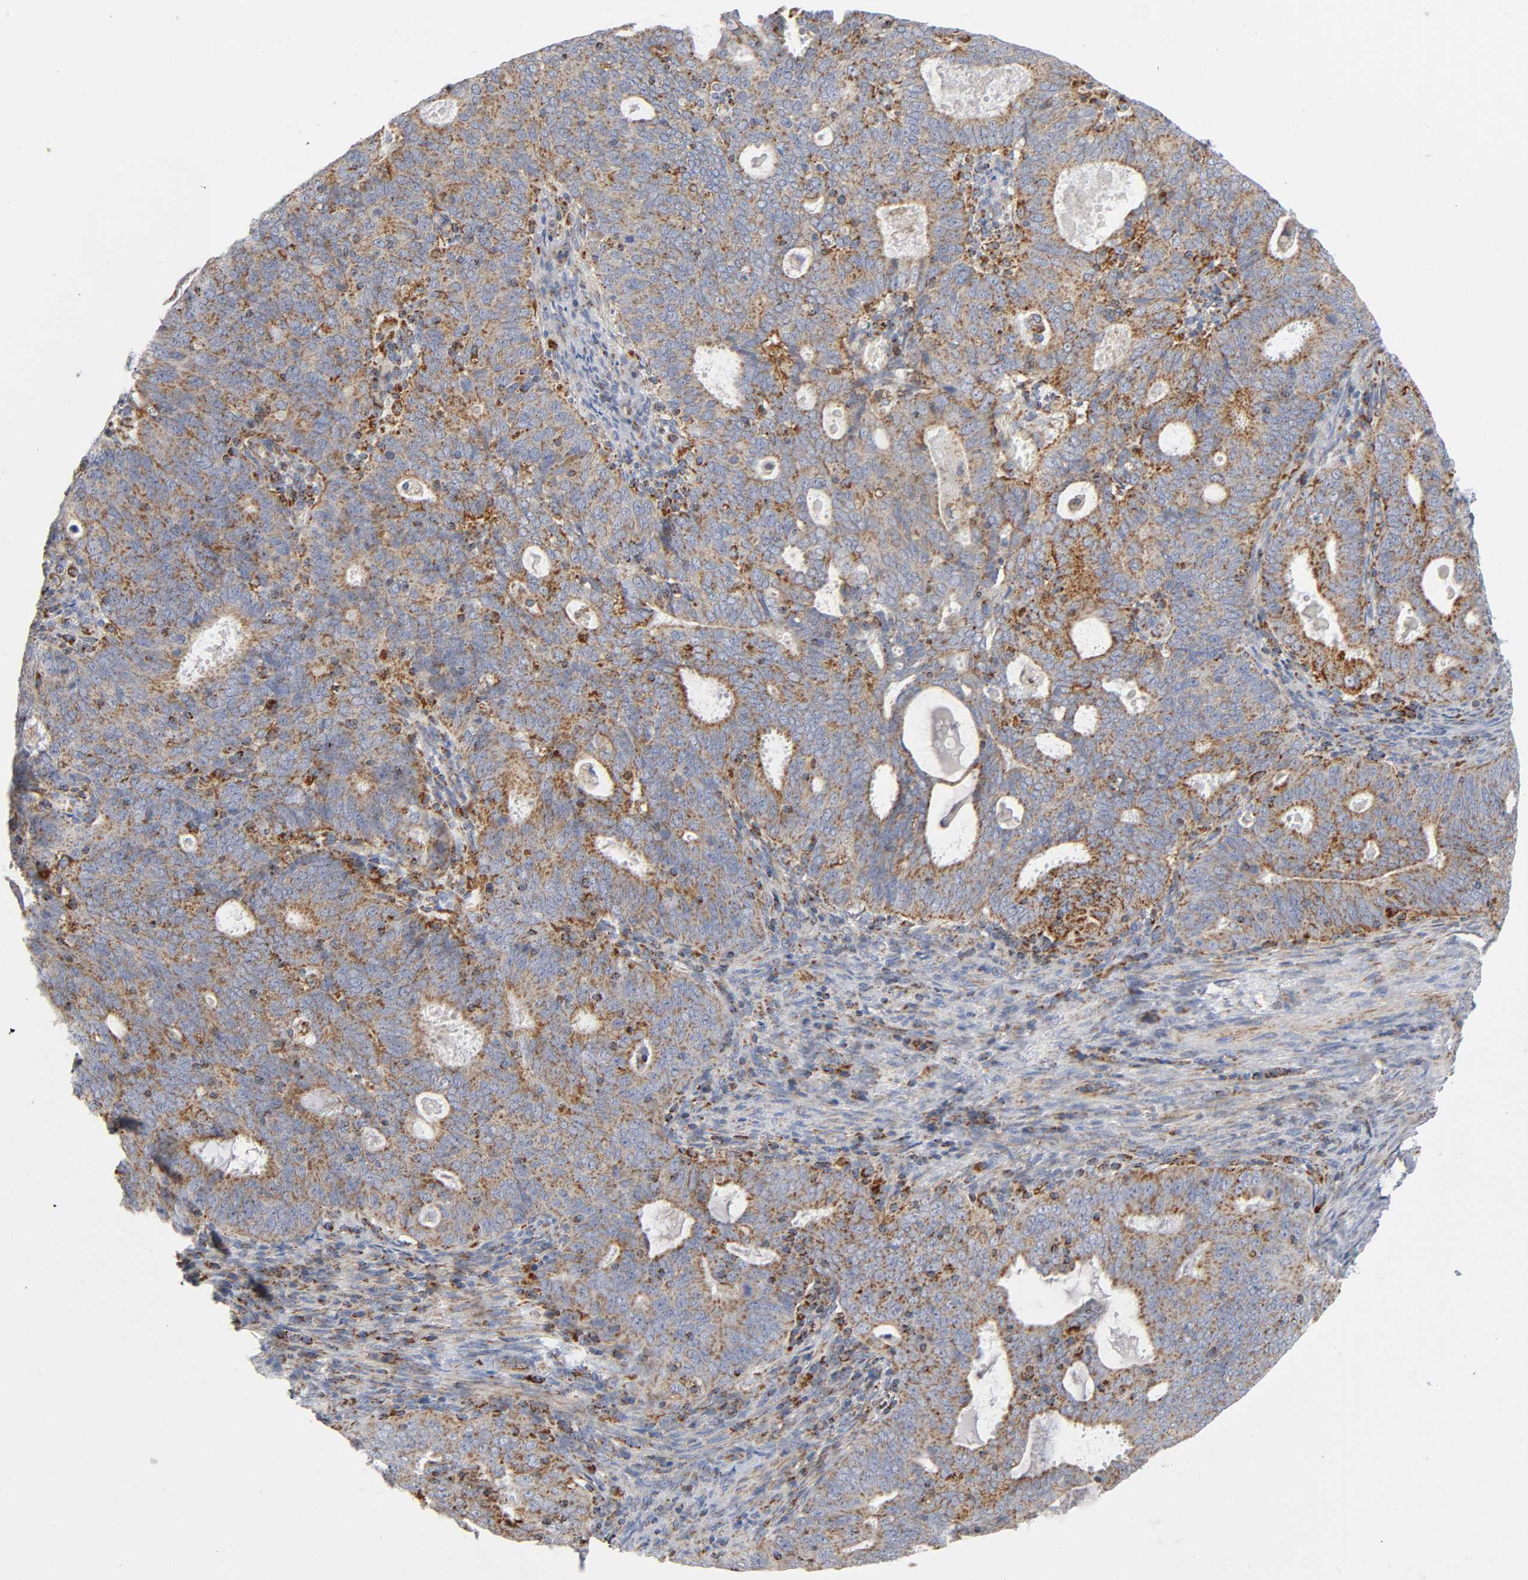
{"staining": {"intensity": "moderate", "quantity": ">75%", "location": "cytoplasmic/membranous"}, "tissue": "cervical cancer", "cell_type": "Tumor cells", "image_type": "cancer", "snomed": [{"axis": "morphology", "description": "Adenocarcinoma, NOS"}, {"axis": "topography", "description": "Cervix"}], "caption": "Cervical cancer was stained to show a protein in brown. There is medium levels of moderate cytoplasmic/membranous positivity in approximately >75% of tumor cells. (Brightfield microscopy of DAB IHC at high magnification).", "gene": "BAK1", "patient": {"sex": "female", "age": 44}}